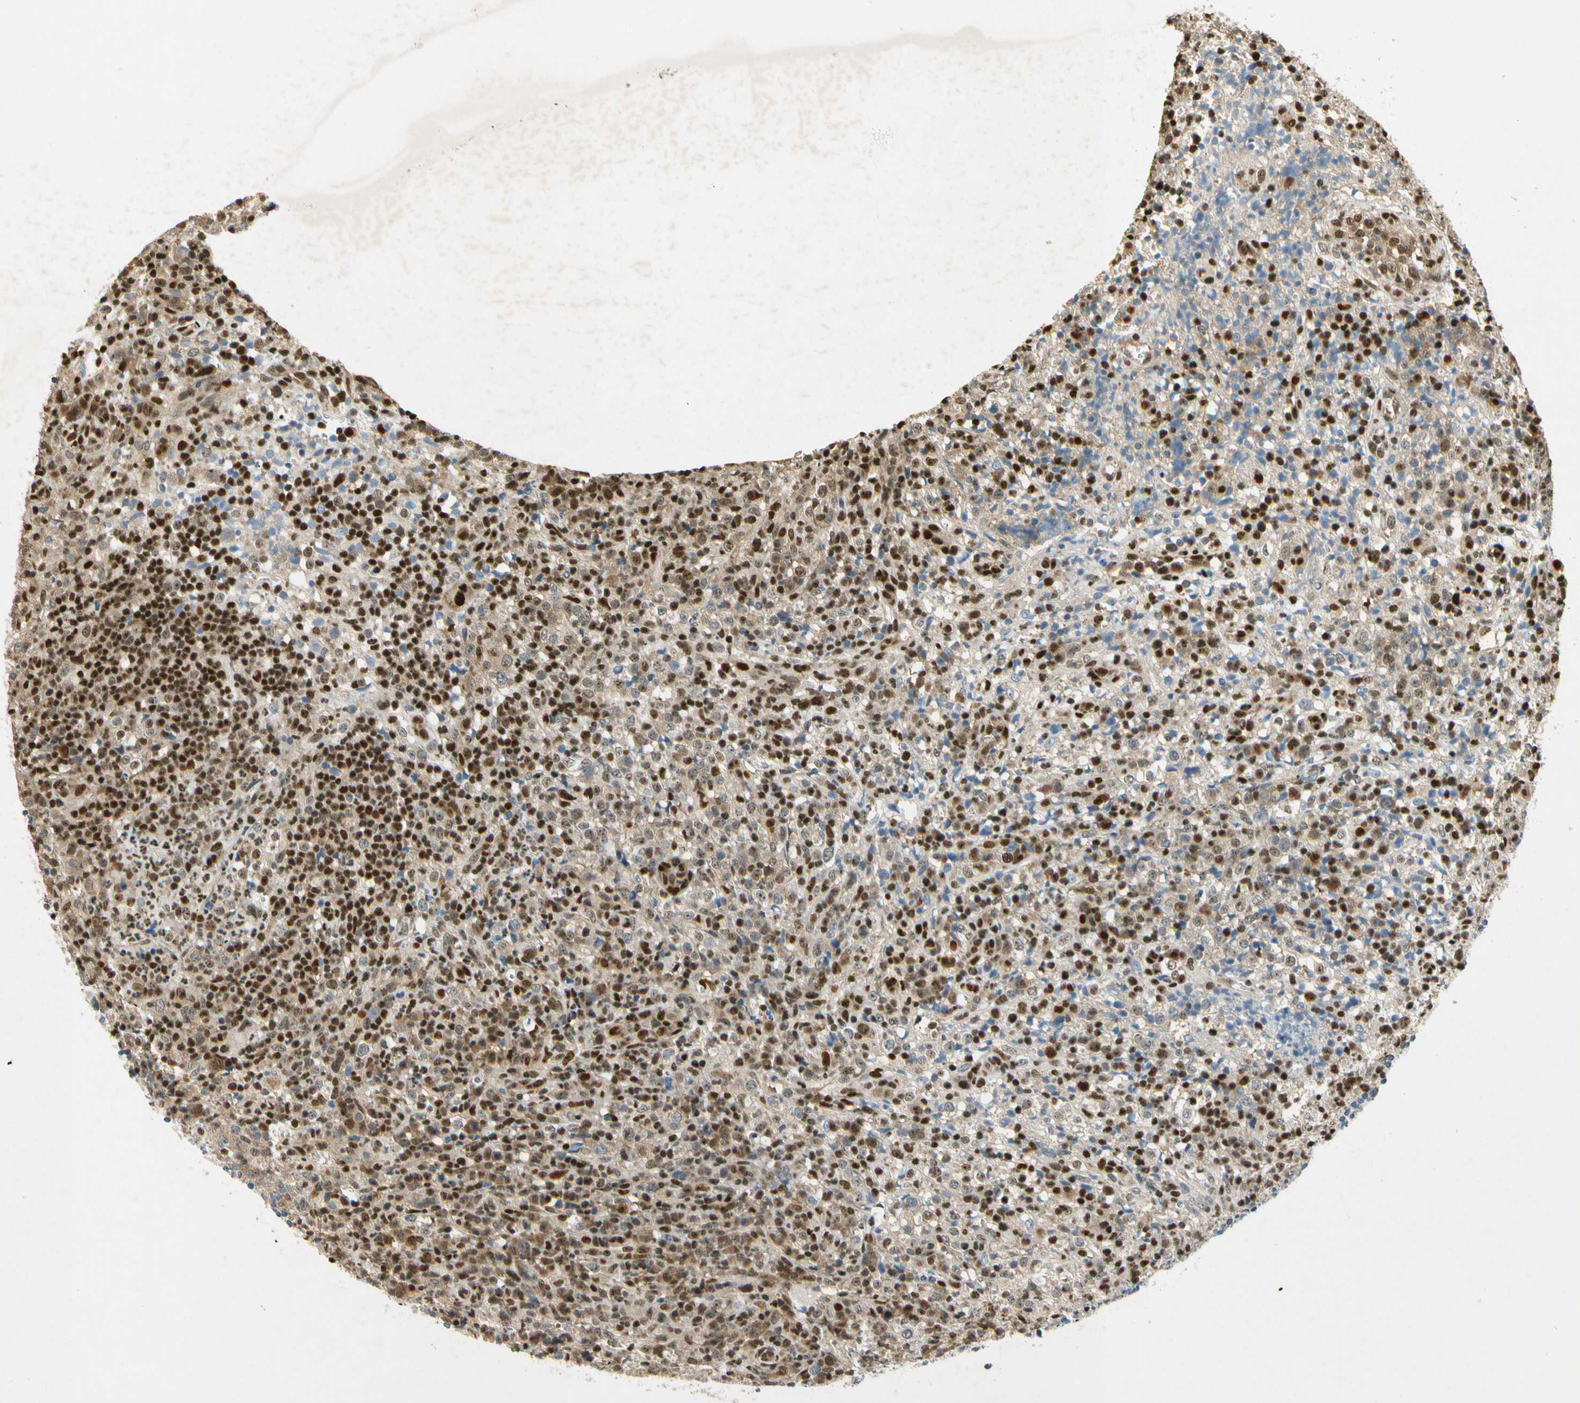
{"staining": {"intensity": "weak", "quantity": ">75%", "location": "cytoplasmic/membranous,nuclear"}, "tissue": "lymphoma", "cell_type": "Tumor cells", "image_type": "cancer", "snomed": [{"axis": "morphology", "description": "Malignant lymphoma, non-Hodgkin's type, High grade"}, {"axis": "topography", "description": "Lymph node"}], "caption": "Immunohistochemistry (IHC) histopathology image of neoplastic tissue: human lymphoma stained using immunohistochemistry shows low levels of weak protein expression localized specifically in the cytoplasmic/membranous and nuclear of tumor cells, appearing as a cytoplasmic/membranous and nuclear brown color.", "gene": "EIF1AX", "patient": {"sex": "female", "age": 76}}